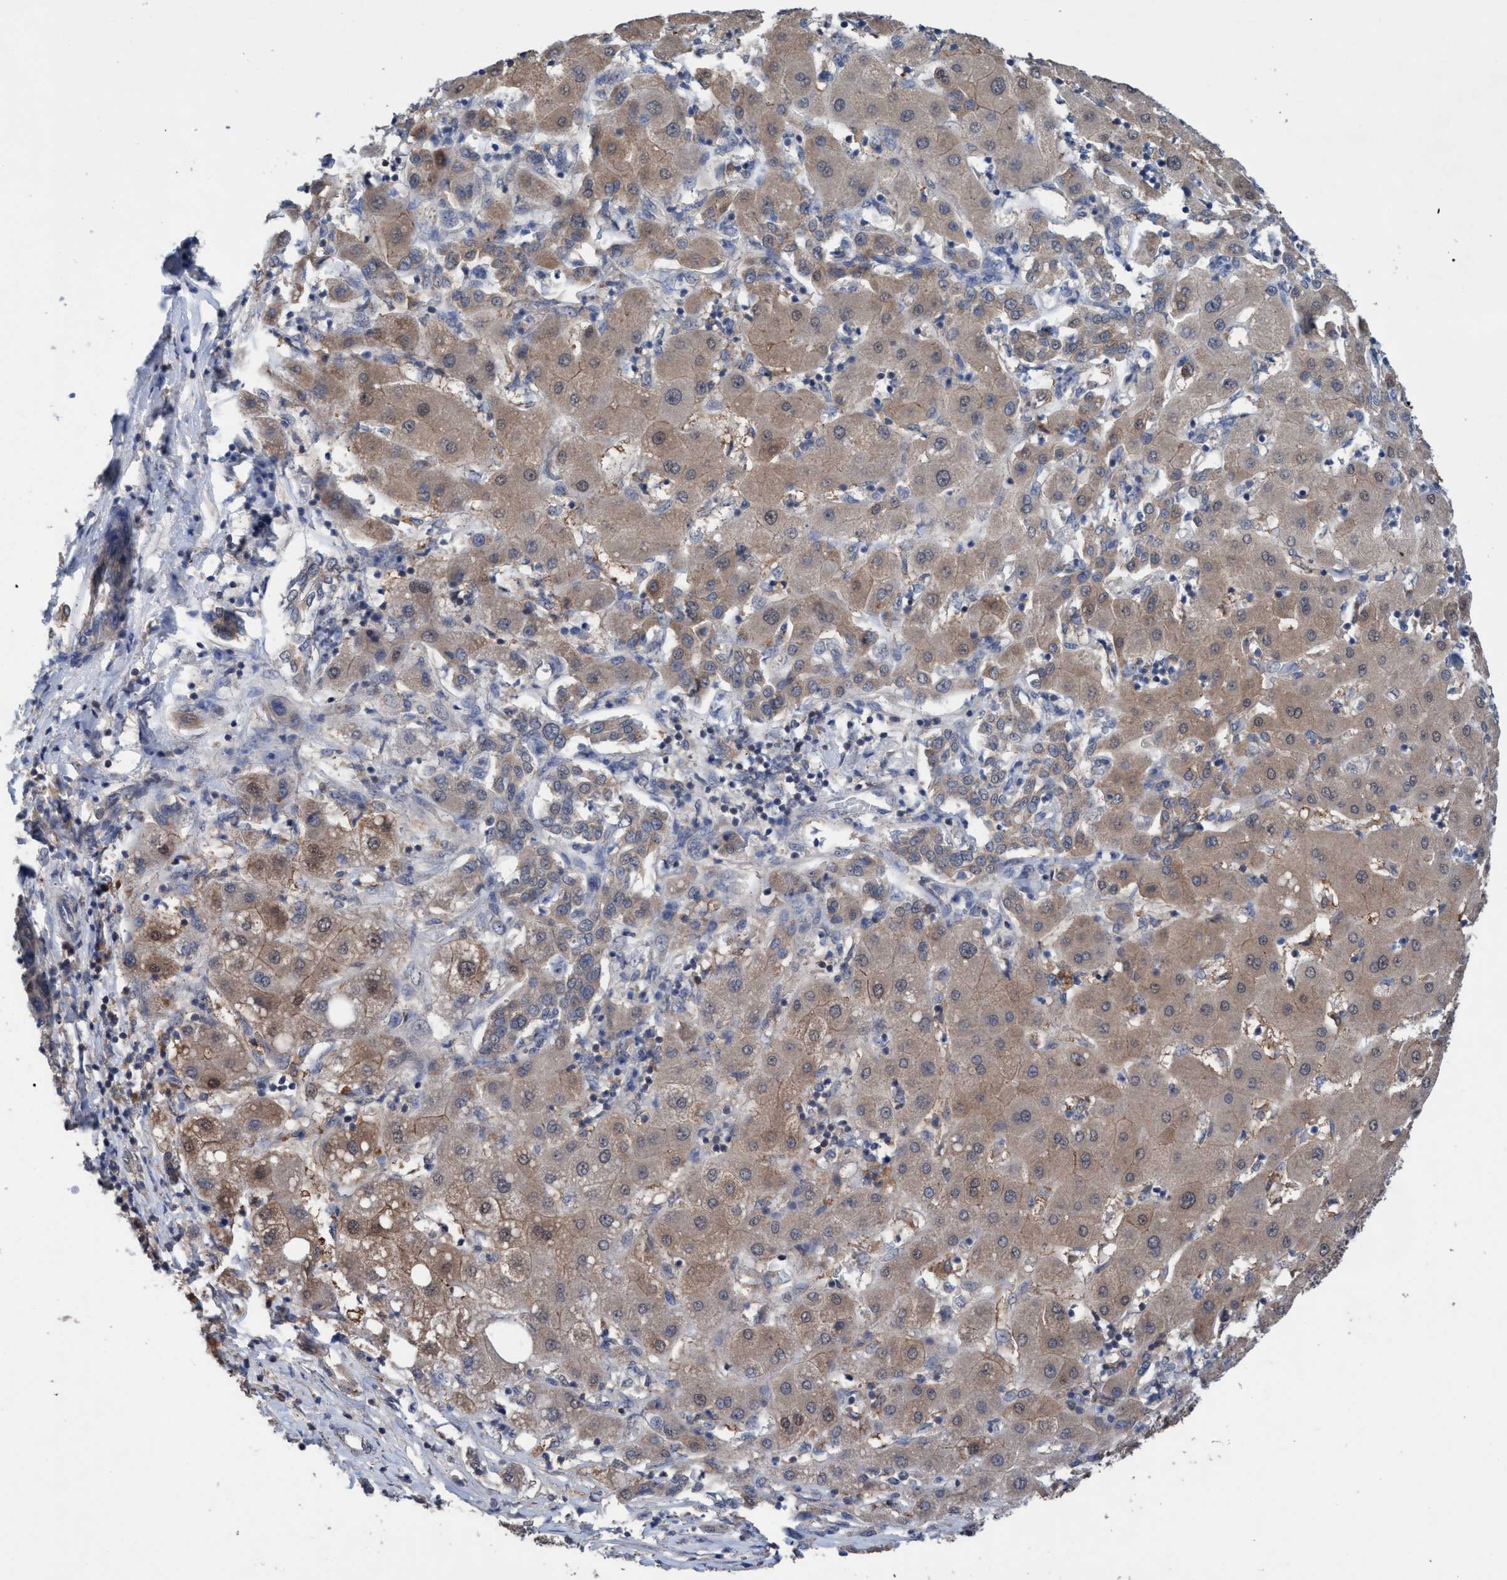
{"staining": {"intensity": "weak", "quantity": "25%-75%", "location": "cytoplasmic/membranous"}, "tissue": "liver cancer", "cell_type": "Tumor cells", "image_type": "cancer", "snomed": [{"axis": "morphology", "description": "Carcinoma, Hepatocellular, NOS"}, {"axis": "topography", "description": "Liver"}], "caption": "Immunohistochemistry (IHC) of human hepatocellular carcinoma (liver) exhibits low levels of weak cytoplasmic/membranous positivity in about 25%-75% of tumor cells.", "gene": "GLOD4", "patient": {"sex": "male", "age": 65}}